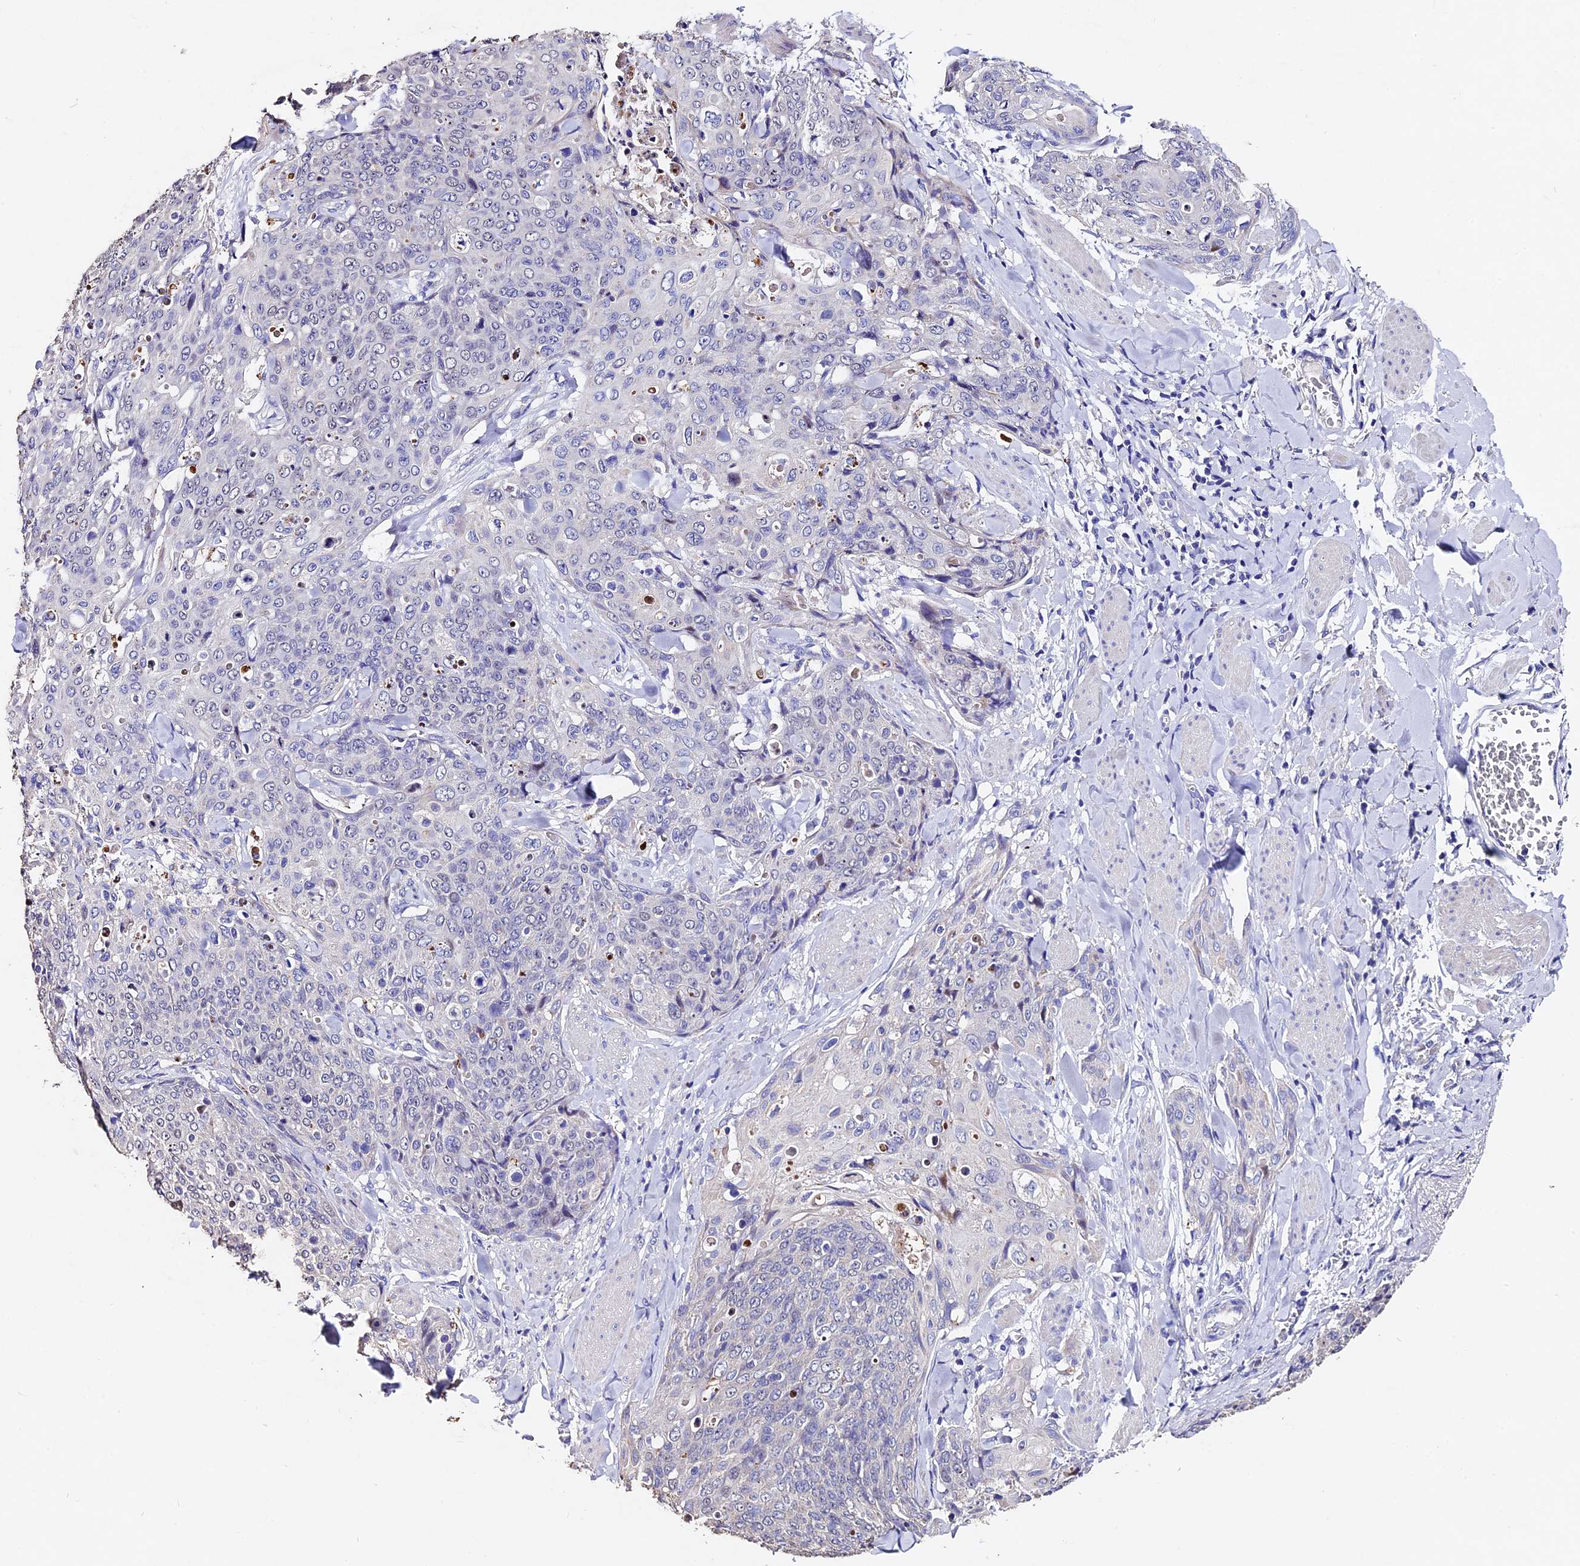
{"staining": {"intensity": "negative", "quantity": "none", "location": "none"}, "tissue": "skin cancer", "cell_type": "Tumor cells", "image_type": "cancer", "snomed": [{"axis": "morphology", "description": "Squamous cell carcinoma, NOS"}, {"axis": "topography", "description": "Skin"}, {"axis": "topography", "description": "Vulva"}], "caption": "Immunohistochemical staining of squamous cell carcinoma (skin) displays no significant expression in tumor cells. (IHC, brightfield microscopy, high magnification).", "gene": "FBXW9", "patient": {"sex": "female", "age": 85}}